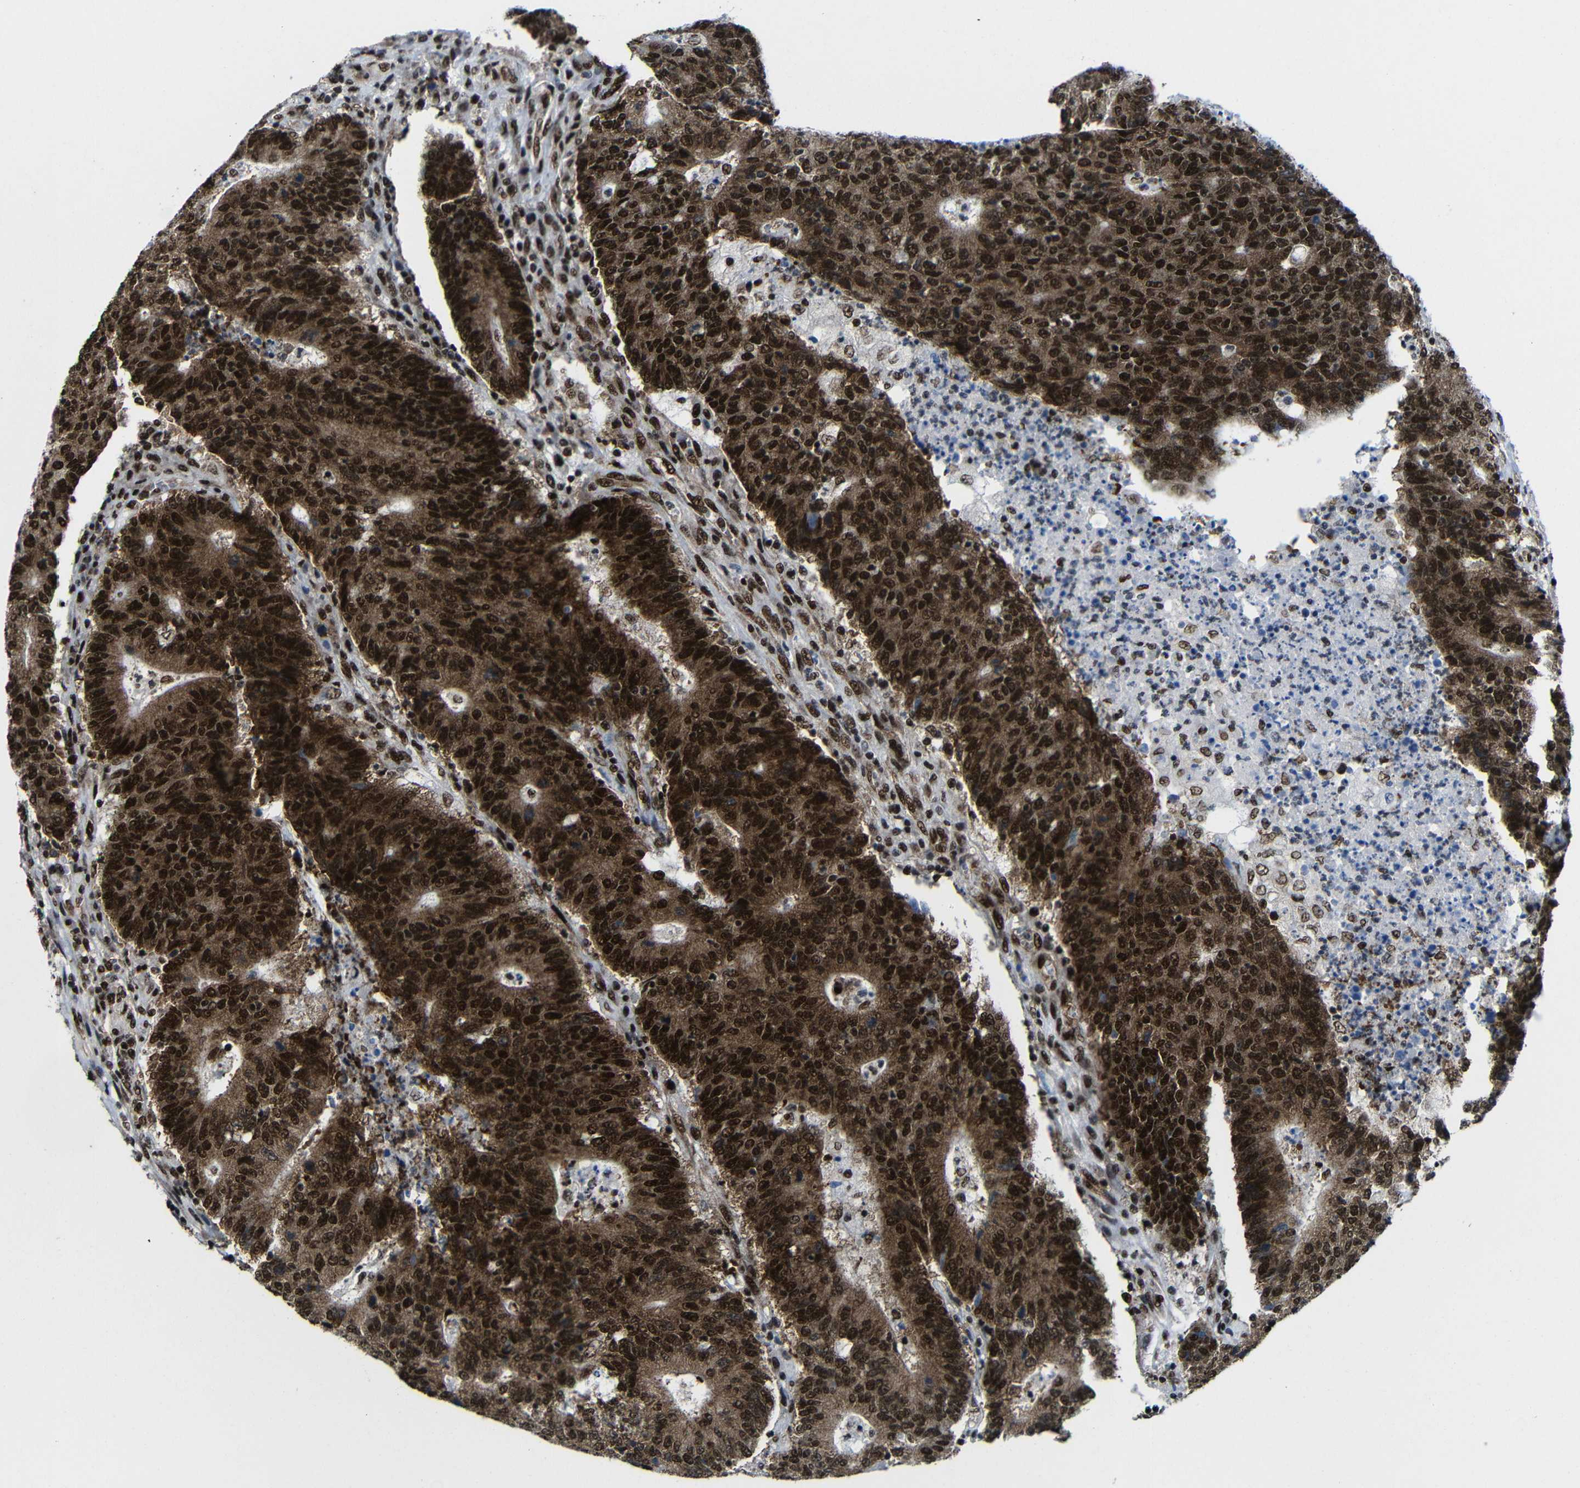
{"staining": {"intensity": "strong", "quantity": ">75%", "location": "cytoplasmic/membranous,nuclear"}, "tissue": "colorectal cancer", "cell_type": "Tumor cells", "image_type": "cancer", "snomed": [{"axis": "morphology", "description": "Normal tissue, NOS"}, {"axis": "morphology", "description": "Adenocarcinoma, NOS"}, {"axis": "topography", "description": "Colon"}], "caption": "Strong cytoplasmic/membranous and nuclear protein staining is seen in about >75% of tumor cells in colorectal cancer.", "gene": "PTBP1", "patient": {"sex": "female", "age": 75}}